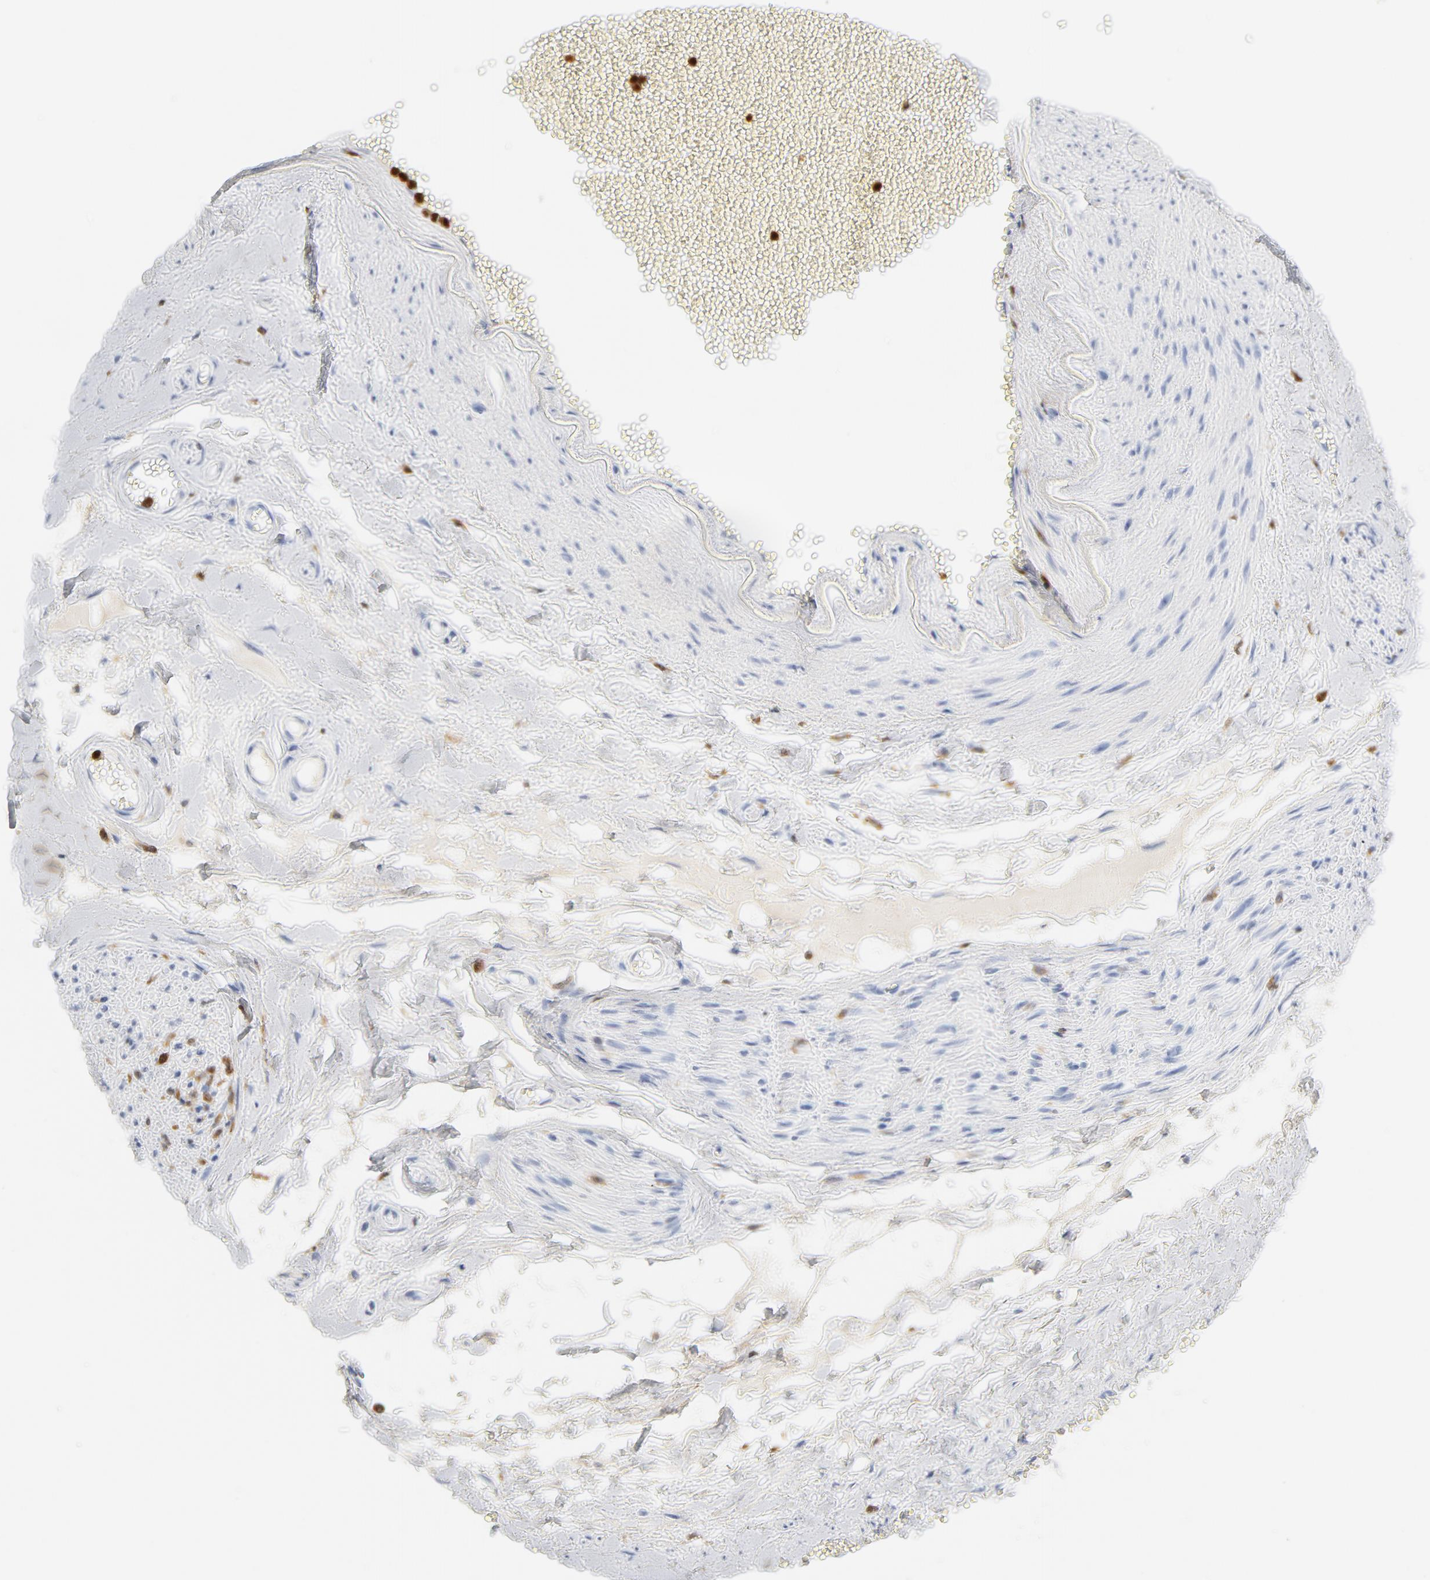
{"staining": {"intensity": "negative", "quantity": "none", "location": "none"}, "tissue": "adipose tissue", "cell_type": "Adipocytes", "image_type": "normal", "snomed": [{"axis": "morphology", "description": "Normal tissue, NOS"}, {"axis": "morphology", "description": "Inflammation, NOS"}, {"axis": "topography", "description": "Salivary gland"}, {"axis": "topography", "description": "Peripheral nerve tissue"}], "caption": "This is a photomicrograph of immunohistochemistry staining of benign adipose tissue, which shows no staining in adipocytes. (DAB (3,3'-diaminobenzidine) IHC with hematoxylin counter stain).", "gene": "NCF1", "patient": {"sex": "female", "age": 75}}